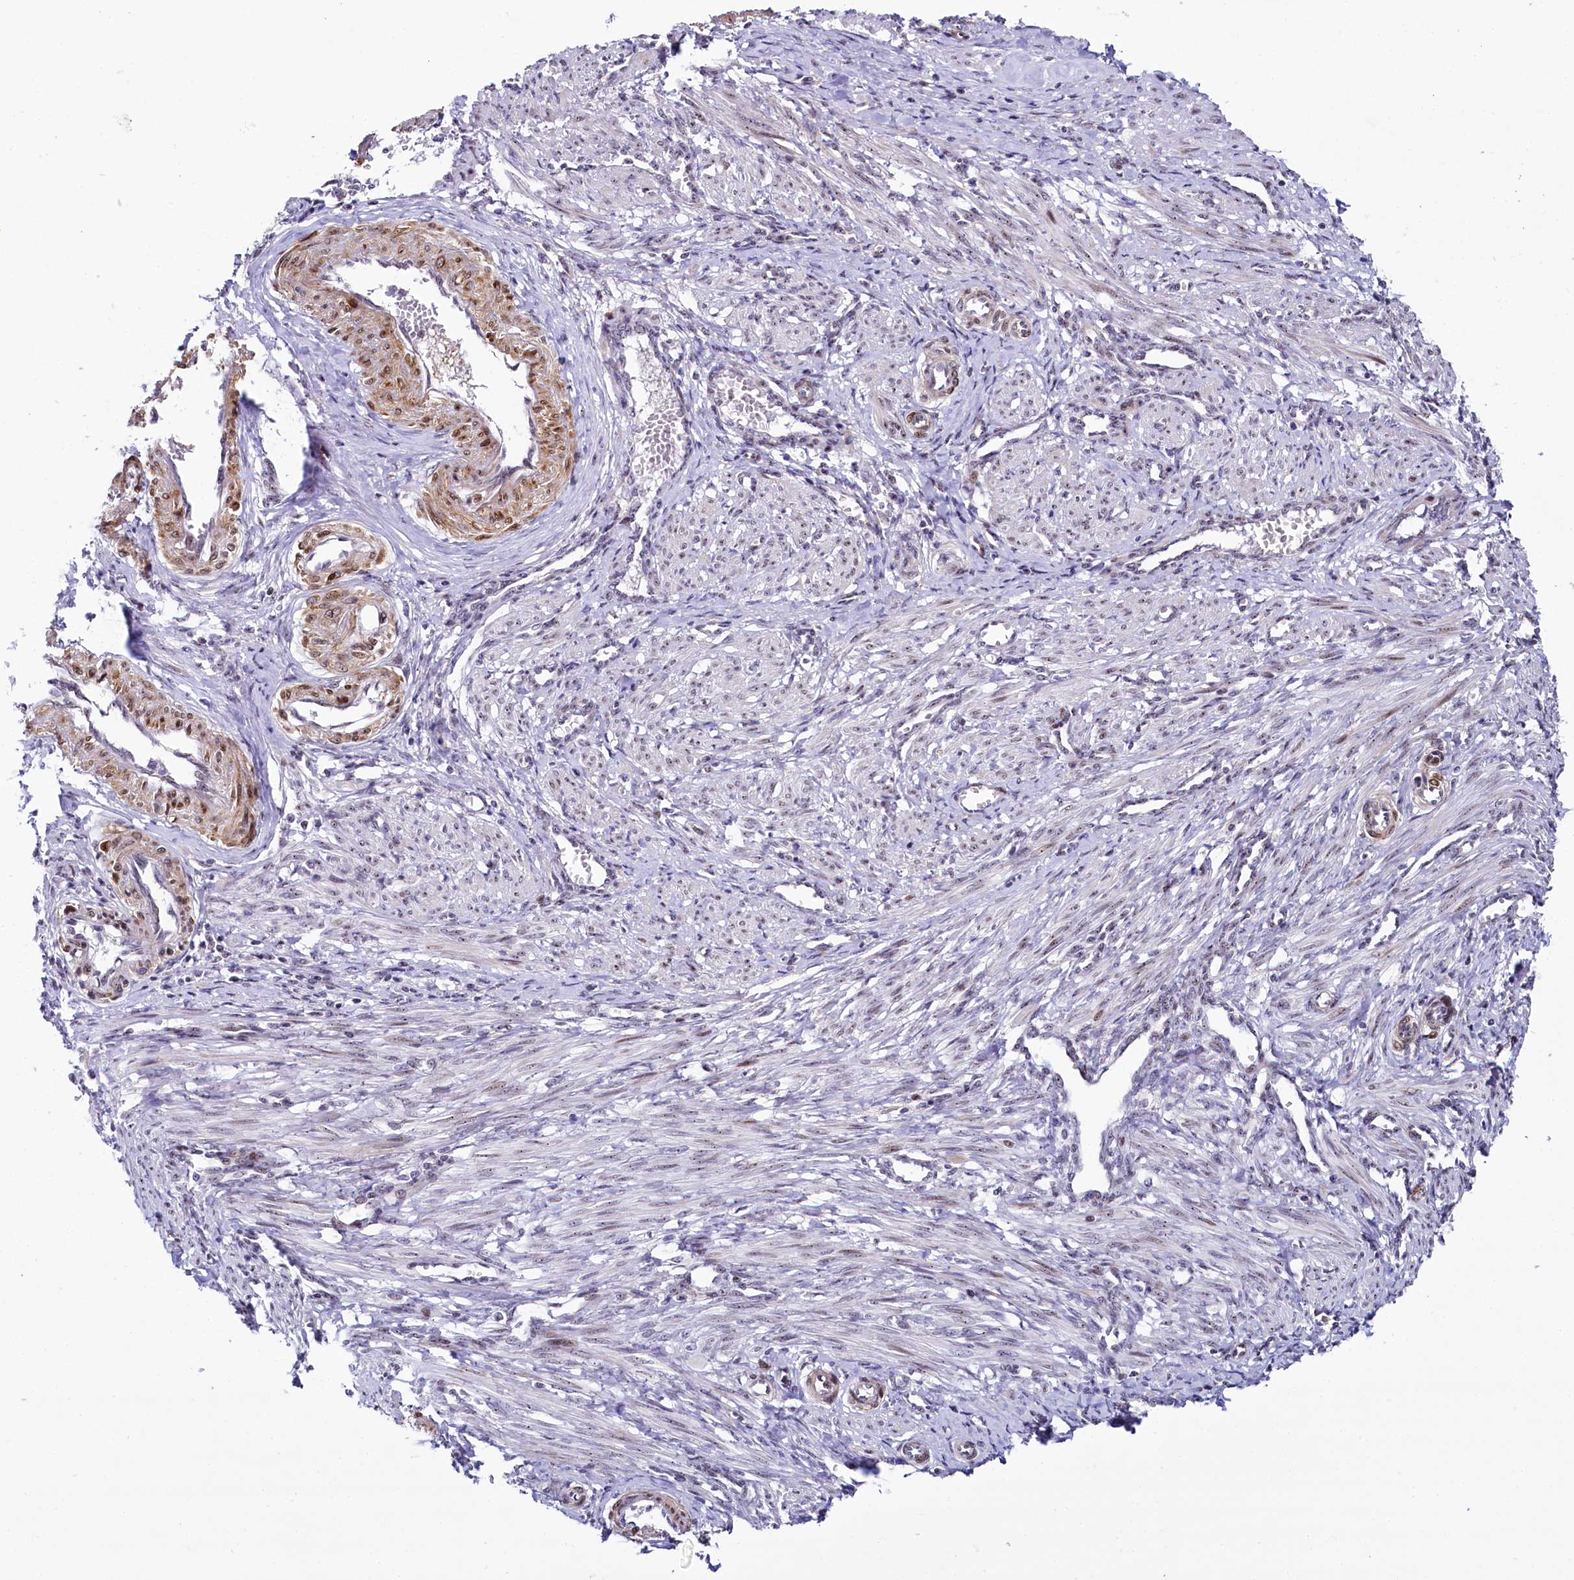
{"staining": {"intensity": "moderate", "quantity": "25%-75%", "location": "cytoplasmic/membranous,nuclear"}, "tissue": "smooth muscle", "cell_type": "Smooth muscle cells", "image_type": "normal", "snomed": [{"axis": "morphology", "description": "Normal tissue, NOS"}, {"axis": "topography", "description": "Endometrium"}], "caption": "DAB immunohistochemical staining of unremarkable smooth muscle shows moderate cytoplasmic/membranous,nuclear protein staining in about 25%-75% of smooth muscle cells.", "gene": "TCOF1", "patient": {"sex": "female", "age": 33}}